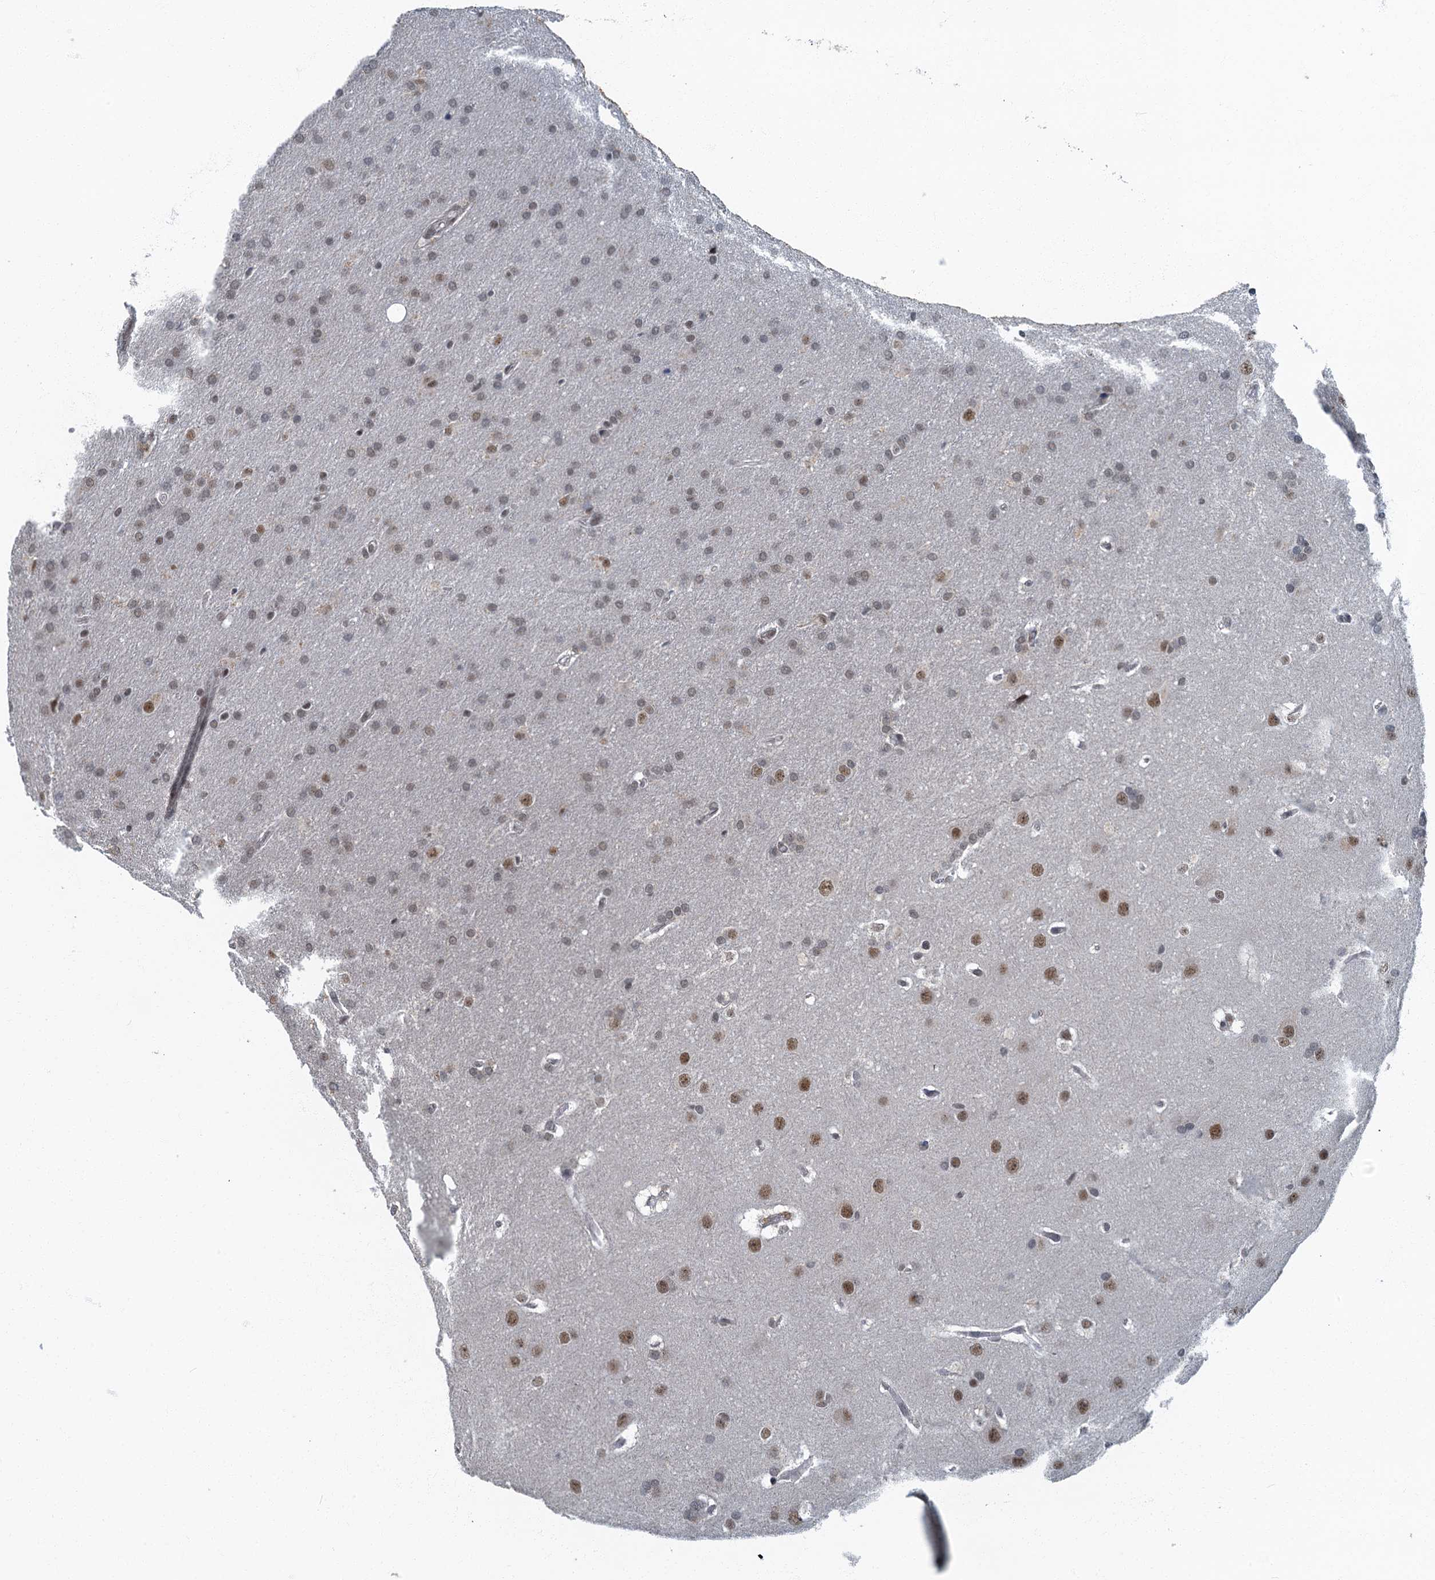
{"staining": {"intensity": "weak", "quantity": "25%-75%", "location": "nuclear"}, "tissue": "glioma", "cell_type": "Tumor cells", "image_type": "cancer", "snomed": [{"axis": "morphology", "description": "Glioma, malignant, Low grade"}, {"axis": "topography", "description": "Brain"}], "caption": "Glioma stained with DAB (3,3'-diaminobenzidine) immunohistochemistry exhibits low levels of weak nuclear staining in about 25%-75% of tumor cells. (DAB = brown stain, brightfield microscopy at high magnification).", "gene": "GADL1", "patient": {"sex": "female", "age": 32}}